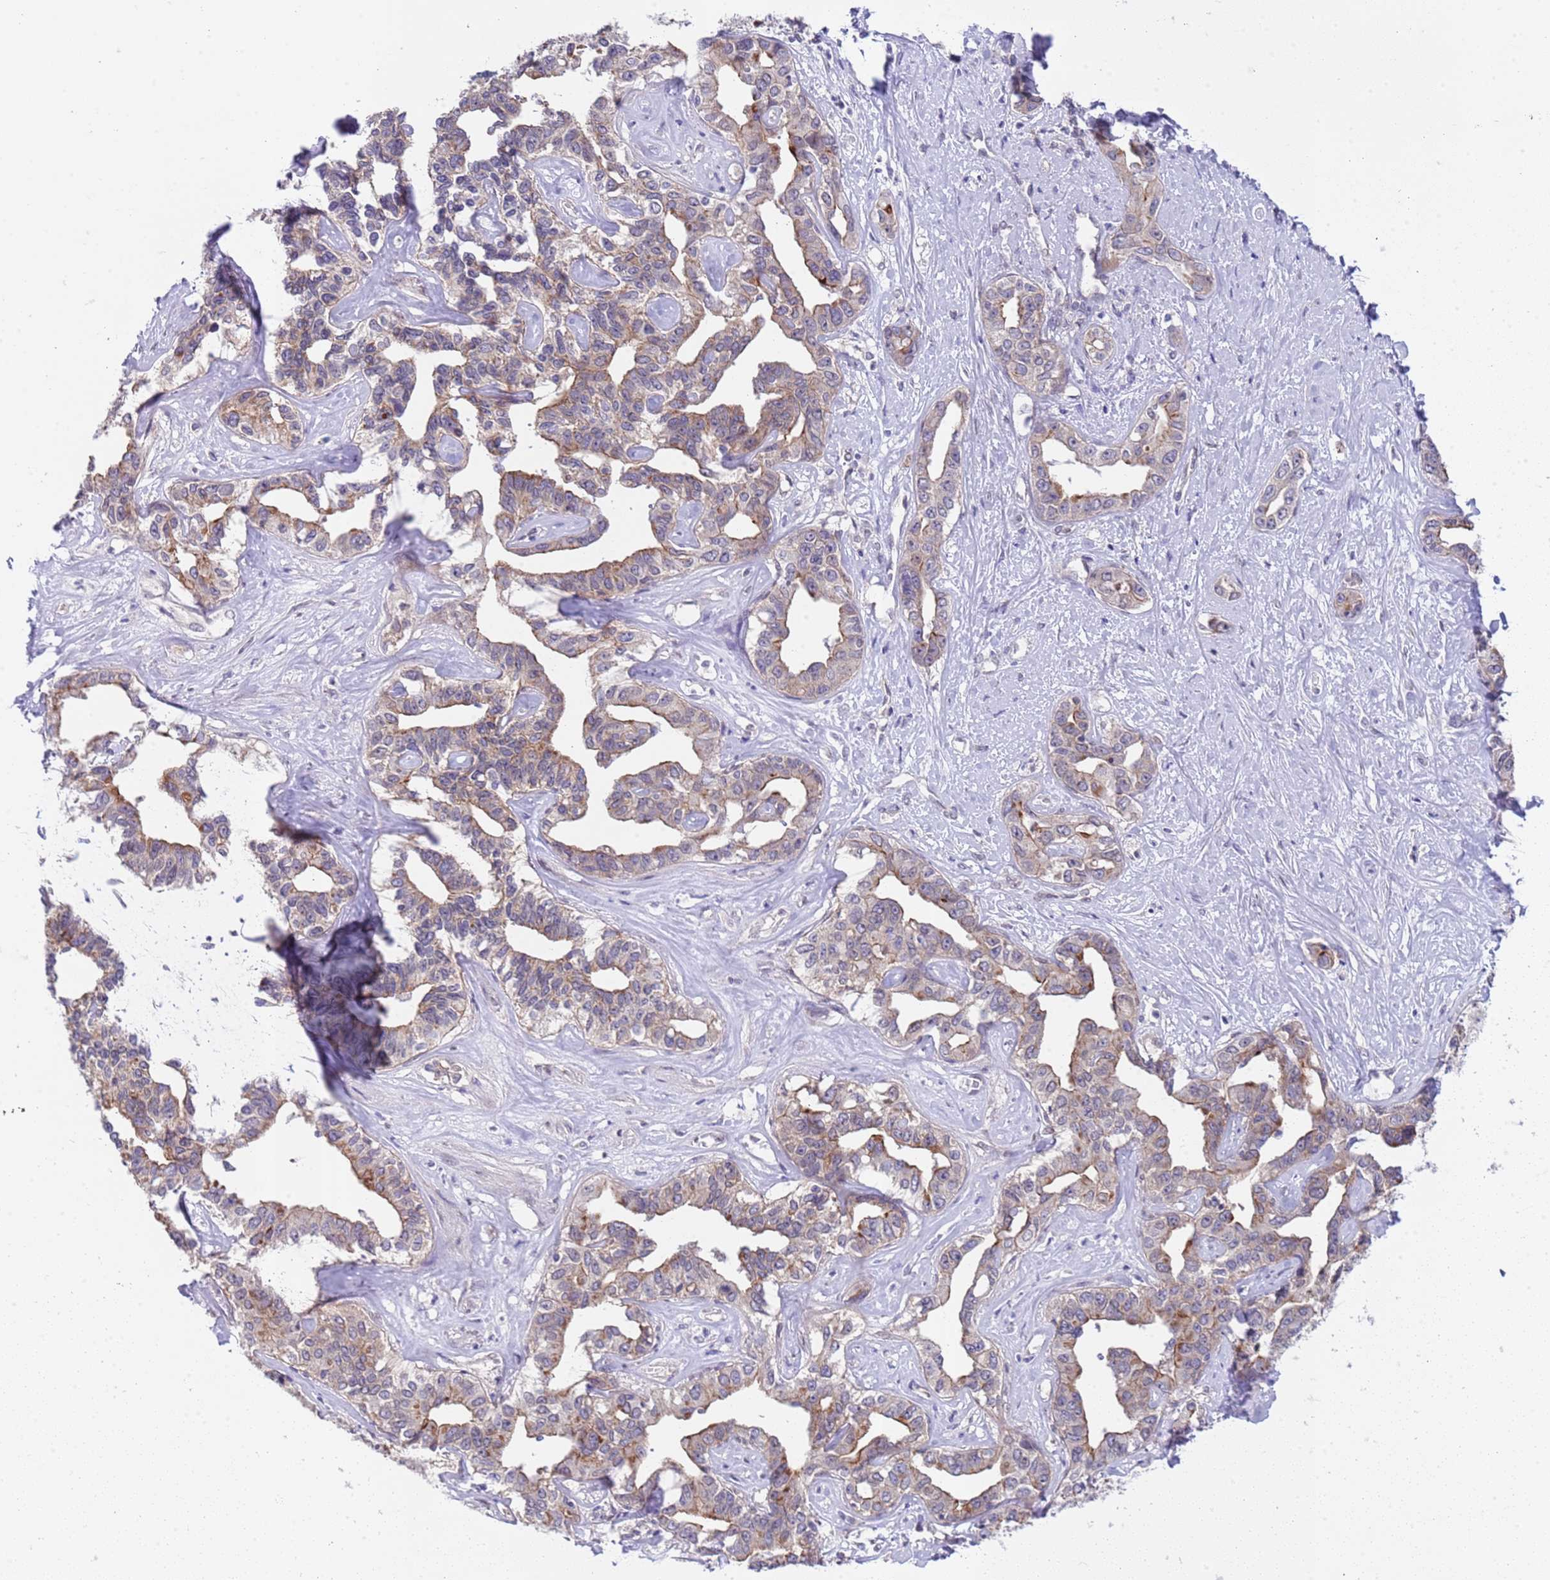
{"staining": {"intensity": "moderate", "quantity": "25%-75%", "location": "cytoplasmic/membranous"}, "tissue": "liver cancer", "cell_type": "Tumor cells", "image_type": "cancer", "snomed": [{"axis": "morphology", "description": "Cholangiocarcinoma"}, {"axis": "topography", "description": "Liver"}], "caption": "Tumor cells reveal moderate cytoplasmic/membranous positivity in approximately 25%-75% of cells in liver cancer.", "gene": "TRMT10A", "patient": {"sex": "male", "age": 59}}